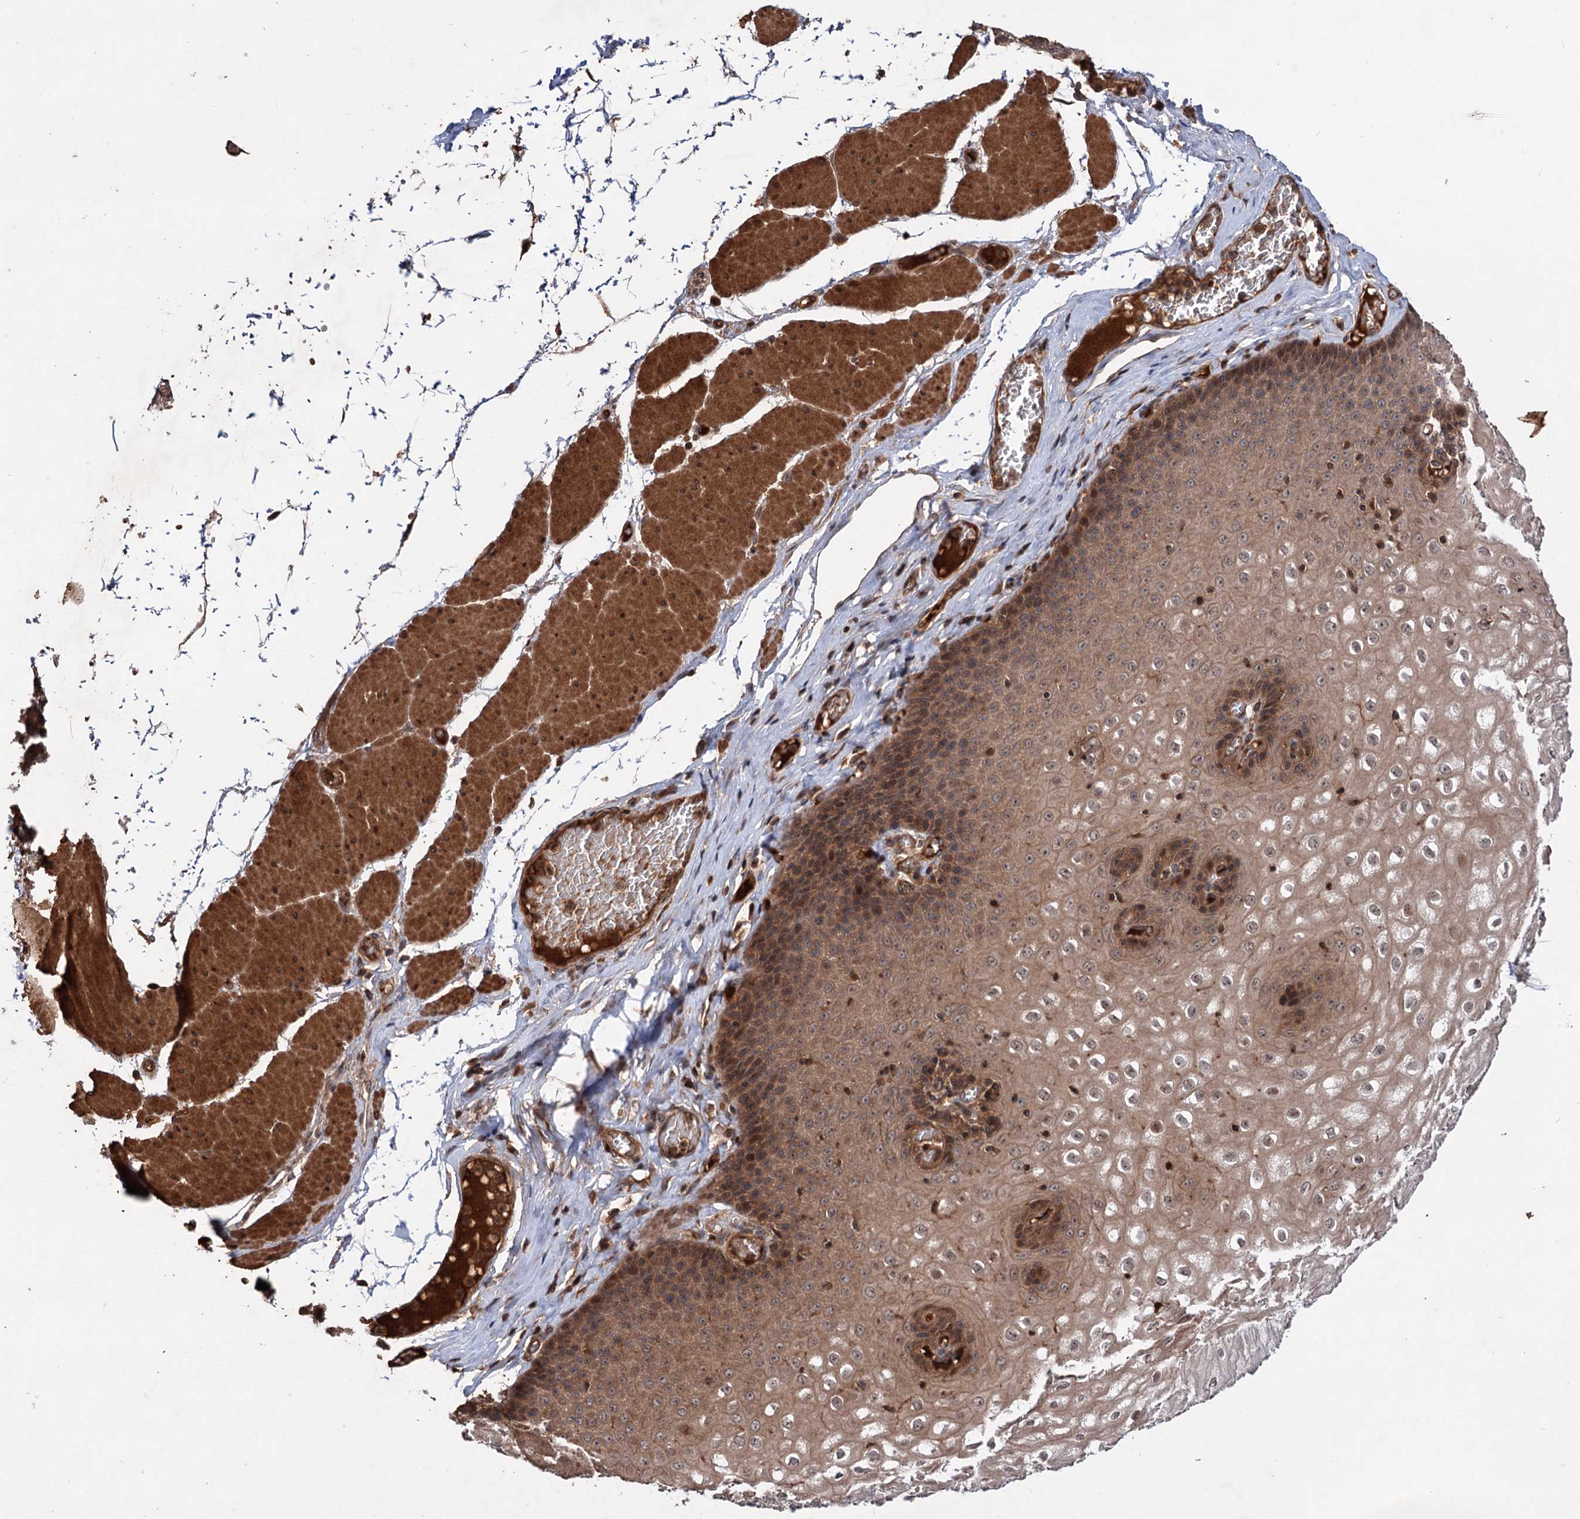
{"staining": {"intensity": "moderate", "quantity": ">75%", "location": "cytoplasmic/membranous,nuclear"}, "tissue": "esophagus", "cell_type": "Squamous epithelial cells", "image_type": "normal", "snomed": [{"axis": "morphology", "description": "Normal tissue, NOS"}, {"axis": "topography", "description": "Esophagus"}], "caption": "Protein positivity by immunohistochemistry (IHC) demonstrates moderate cytoplasmic/membranous,nuclear positivity in about >75% of squamous epithelial cells in normal esophagus. The protein of interest is shown in brown color, while the nuclei are stained blue.", "gene": "ADK", "patient": {"sex": "male", "age": 60}}